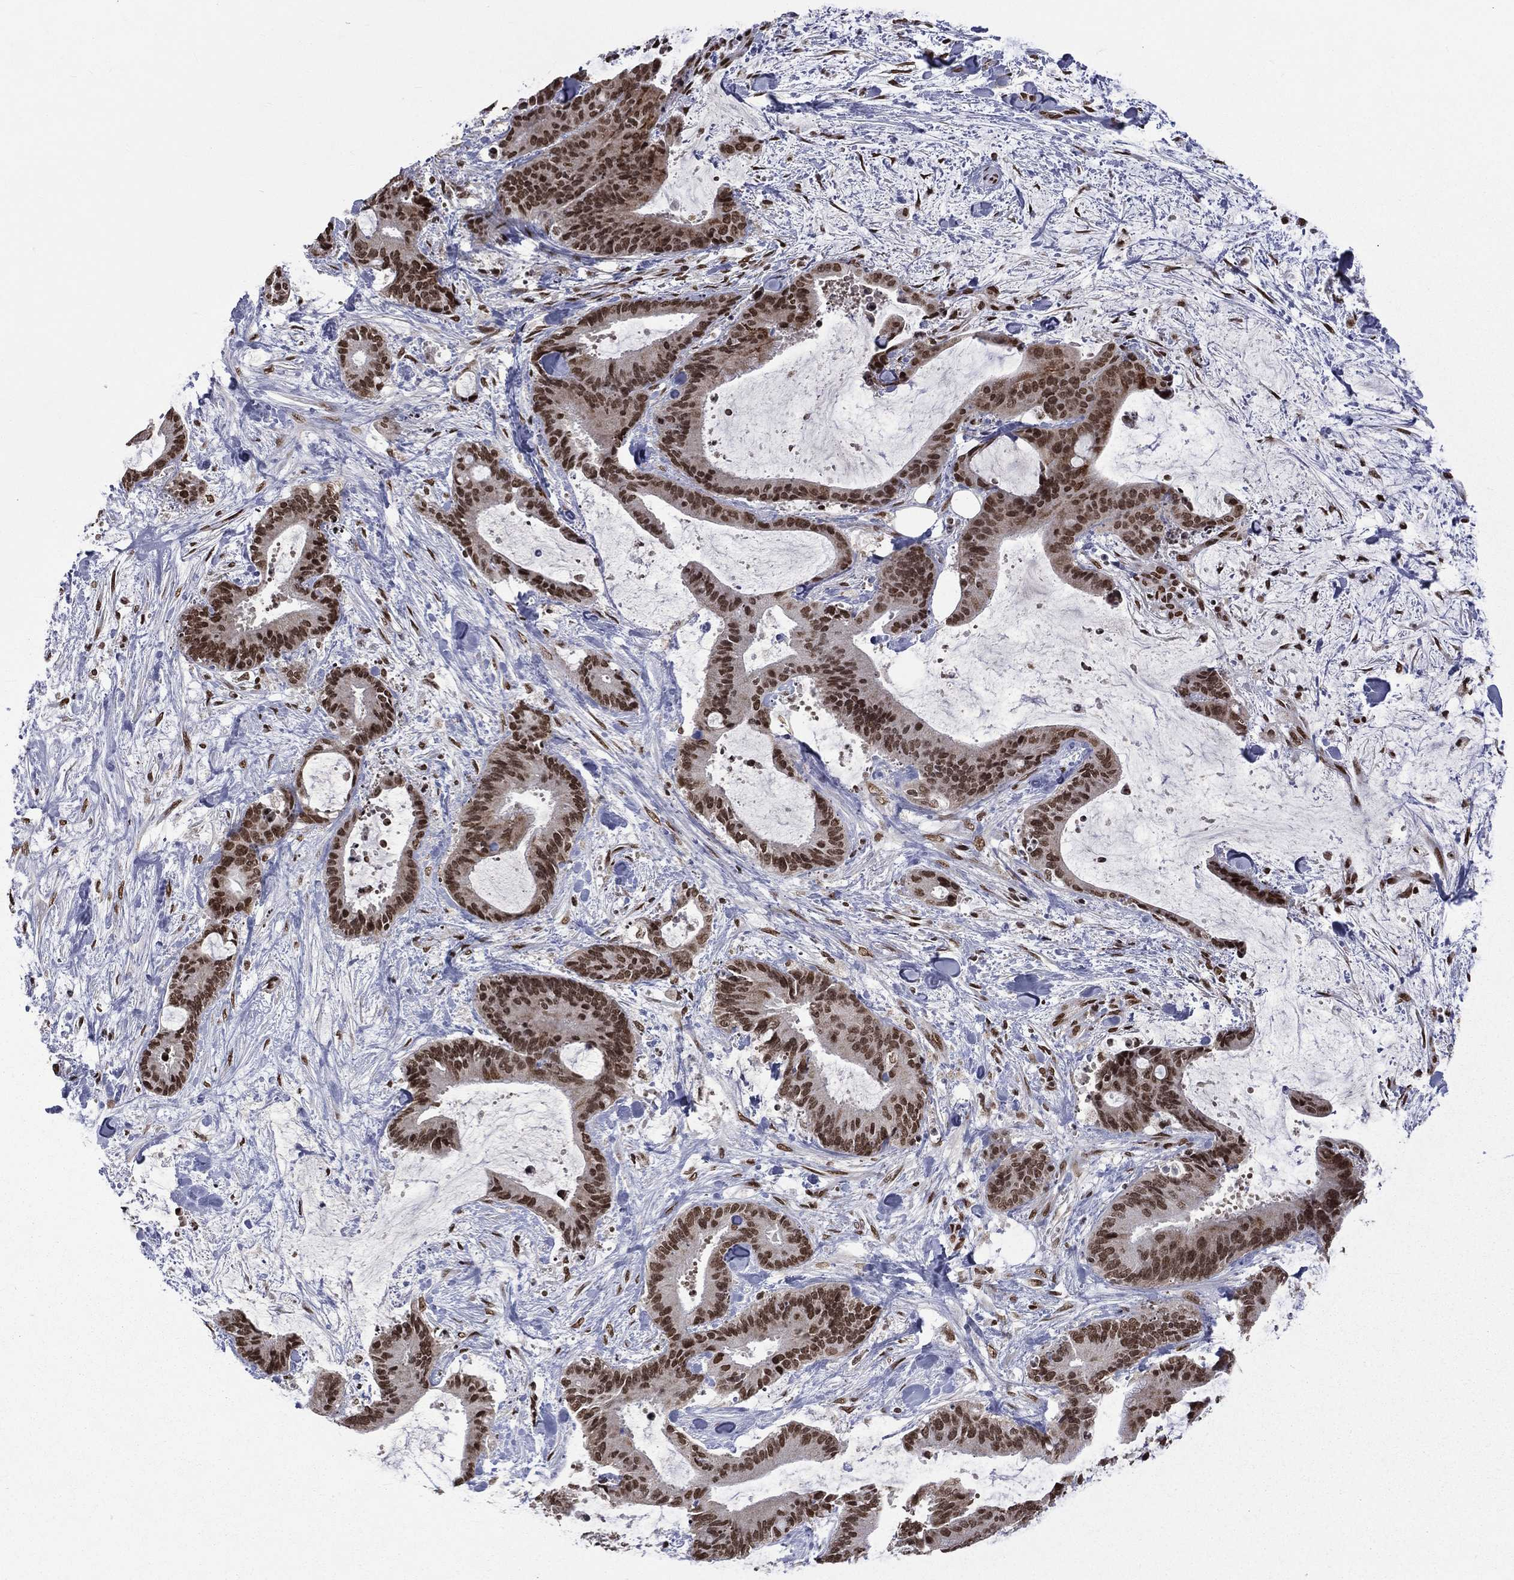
{"staining": {"intensity": "strong", "quantity": ">75%", "location": "nuclear"}, "tissue": "liver cancer", "cell_type": "Tumor cells", "image_type": "cancer", "snomed": [{"axis": "morphology", "description": "Cholangiocarcinoma"}, {"axis": "topography", "description": "Liver"}], "caption": "A brown stain highlights strong nuclear positivity of a protein in liver cancer (cholangiocarcinoma) tumor cells.", "gene": "C5orf24", "patient": {"sex": "female", "age": 73}}